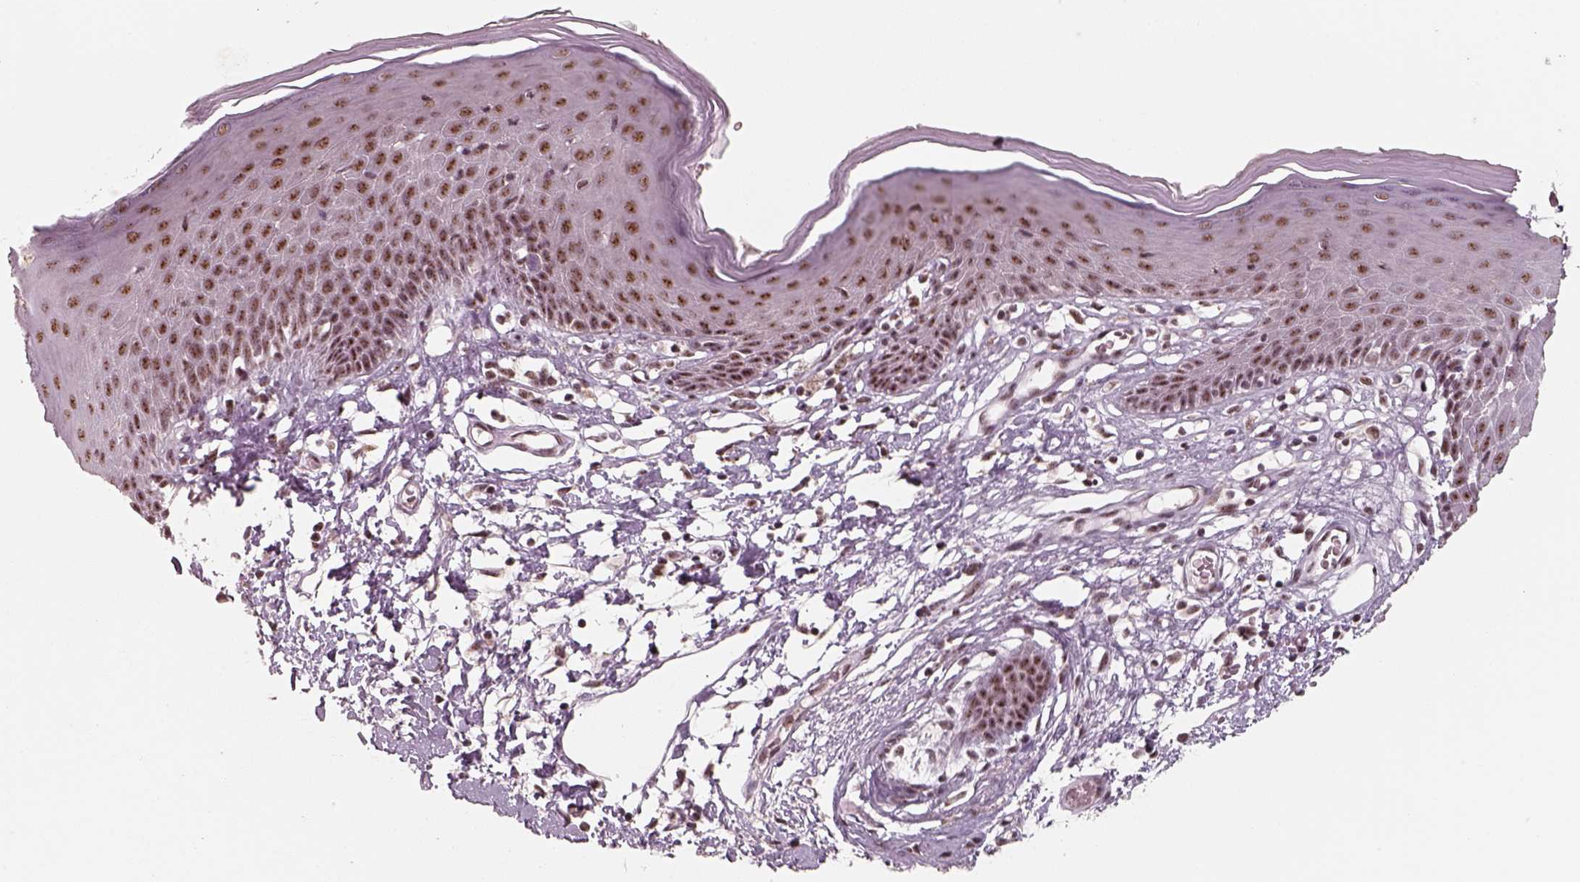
{"staining": {"intensity": "strong", "quantity": ">75%", "location": "nuclear"}, "tissue": "skin", "cell_type": "Epidermal cells", "image_type": "normal", "snomed": [{"axis": "morphology", "description": "Normal tissue, NOS"}, {"axis": "topography", "description": "Vulva"}], "caption": "Immunohistochemistry (DAB) staining of benign human skin shows strong nuclear protein staining in about >75% of epidermal cells. (IHC, brightfield microscopy, high magnification).", "gene": "ATXN7L3", "patient": {"sex": "female", "age": 68}}